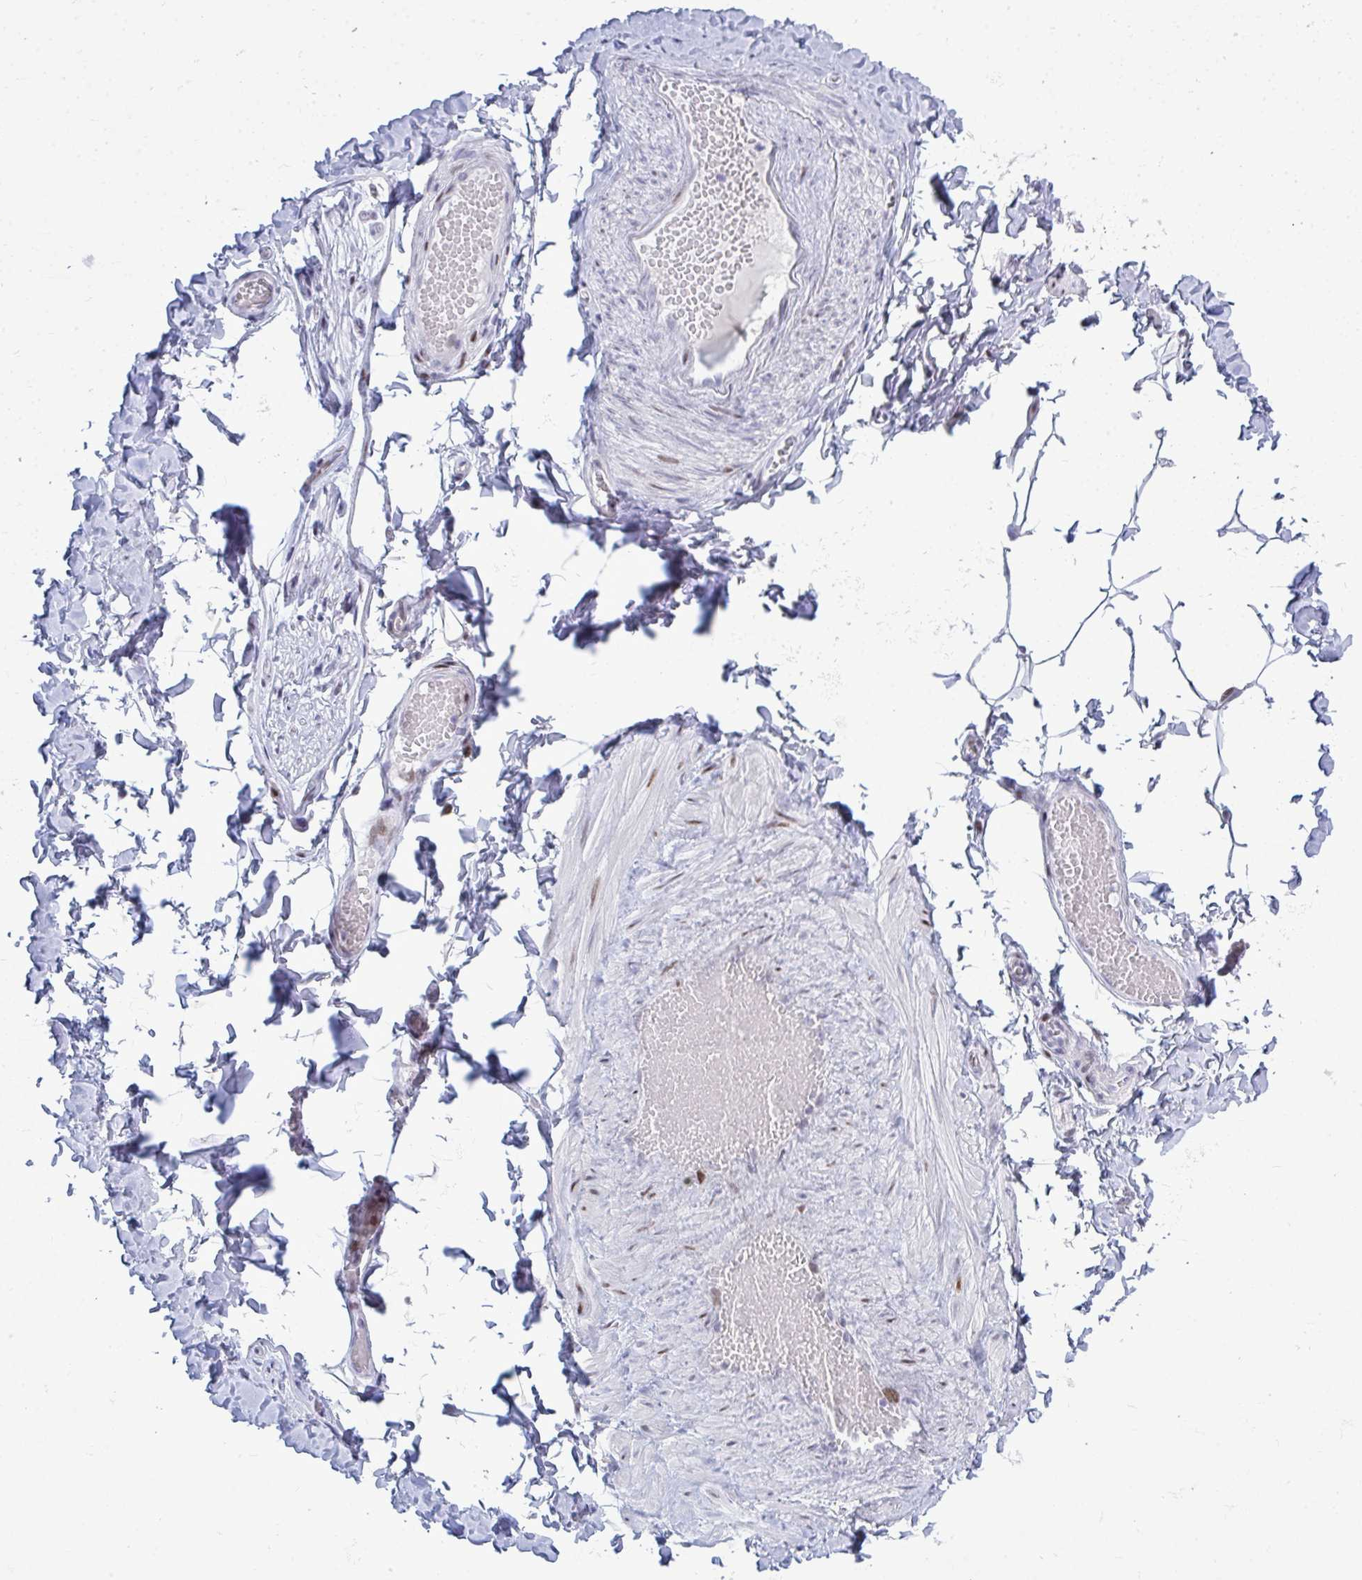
{"staining": {"intensity": "negative", "quantity": "none", "location": "none"}, "tissue": "adipose tissue", "cell_type": "Adipocytes", "image_type": "normal", "snomed": [{"axis": "morphology", "description": "Normal tissue, NOS"}, {"axis": "topography", "description": "Soft tissue"}, {"axis": "topography", "description": "Adipose tissue"}, {"axis": "topography", "description": "Vascular tissue"}, {"axis": "topography", "description": "Peripheral nerve tissue"}], "caption": "A high-resolution histopathology image shows immunohistochemistry (IHC) staining of benign adipose tissue, which exhibits no significant staining in adipocytes.", "gene": "TAB1", "patient": {"sex": "male", "age": 29}}